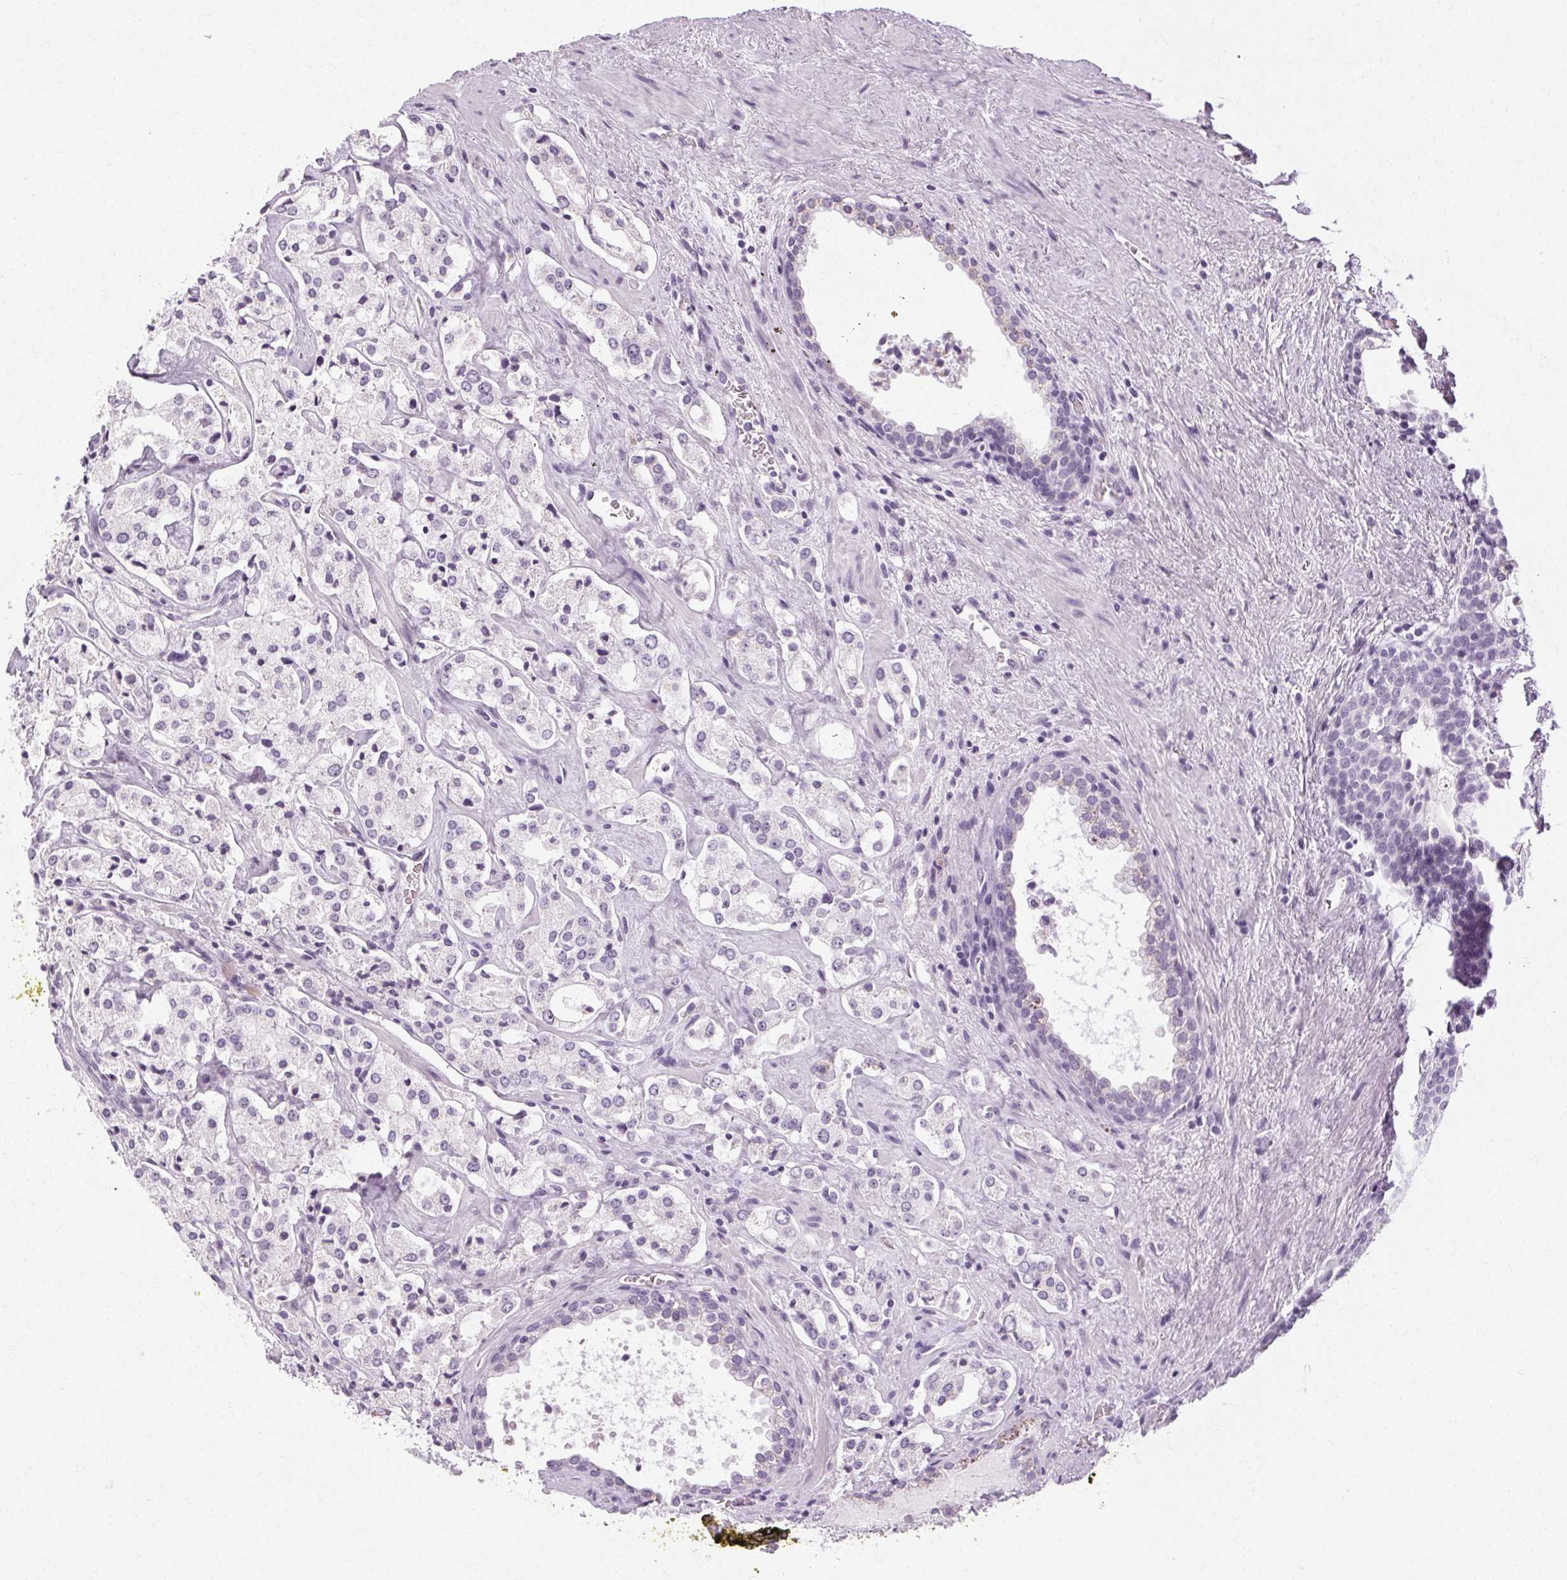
{"staining": {"intensity": "negative", "quantity": "none", "location": "none"}, "tissue": "prostate cancer", "cell_type": "Tumor cells", "image_type": "cancer", "snomed": [{"axis": "morphology", "description": "Adenocarcinoma, NOS"}, {"axis": "topography", "description": "Prostate"}], "caption": "A micrograph of human adenocarcinoma (prostate) is negative for staining in tumor cells. The staining is performed using DAB (3,3'-diaminobenzidine) brown chromogen with nuclei counter-stained in using hematoxylin.", "gene": "POMC", "patient": {"sex": "male", "age": 66}}